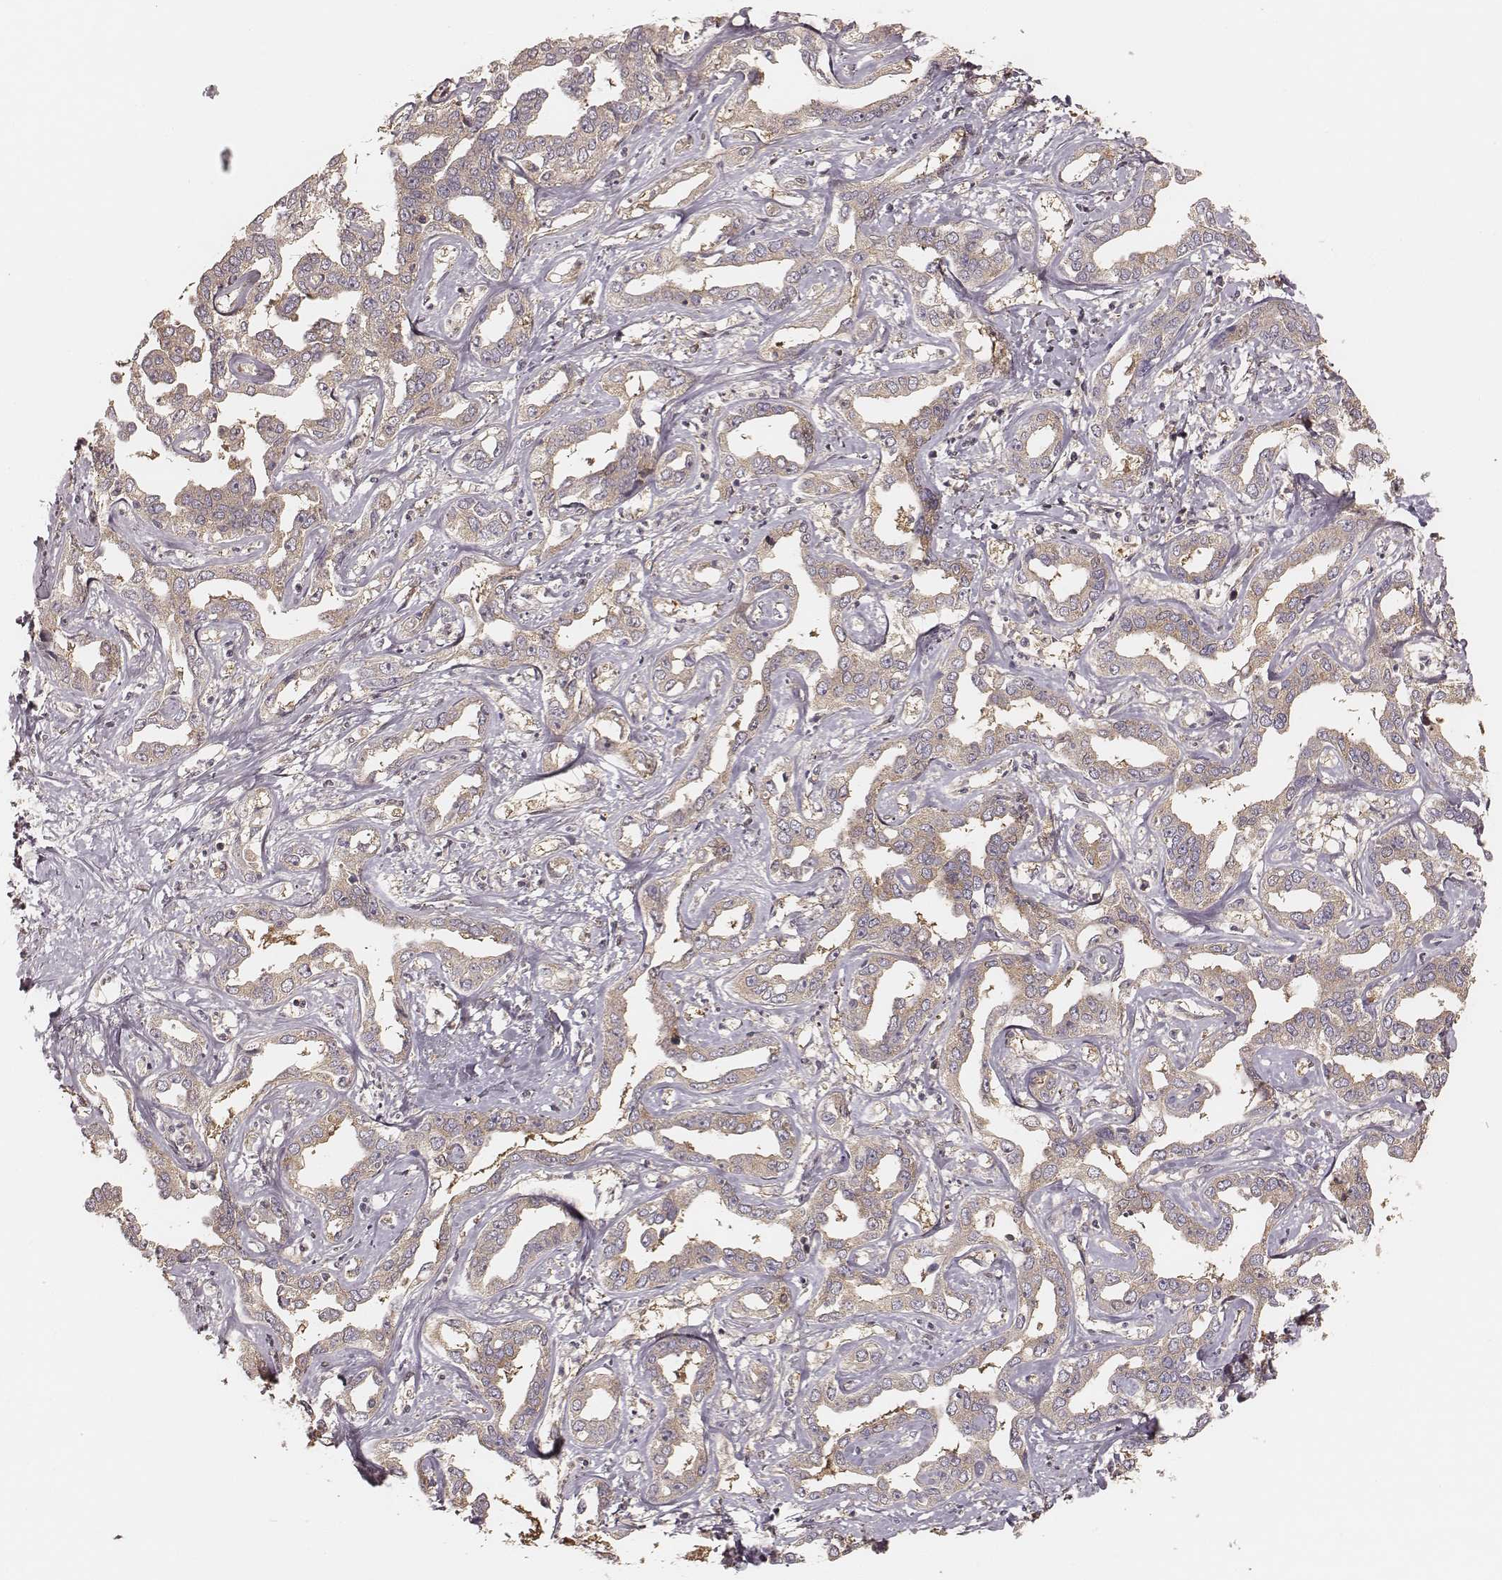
{"staining": {"intensity": "negative", "quantity": "none", "location": "none"}, "tissue": "liver cancer", "cell_type": "Tumor cells", "image_type": "cancer", "snomed": [{"axis": "morphology", "description": "Cholangiocarcinoma"}, {"axis": "topography", "description": "Liver"}], "caption": "Immunohistochemical staining of human liver cholangiocarcinoma demonstrates no significant staining in tumor cells.", "gene": "CARS1", "patient": {"sex": "male", "age": 59}}